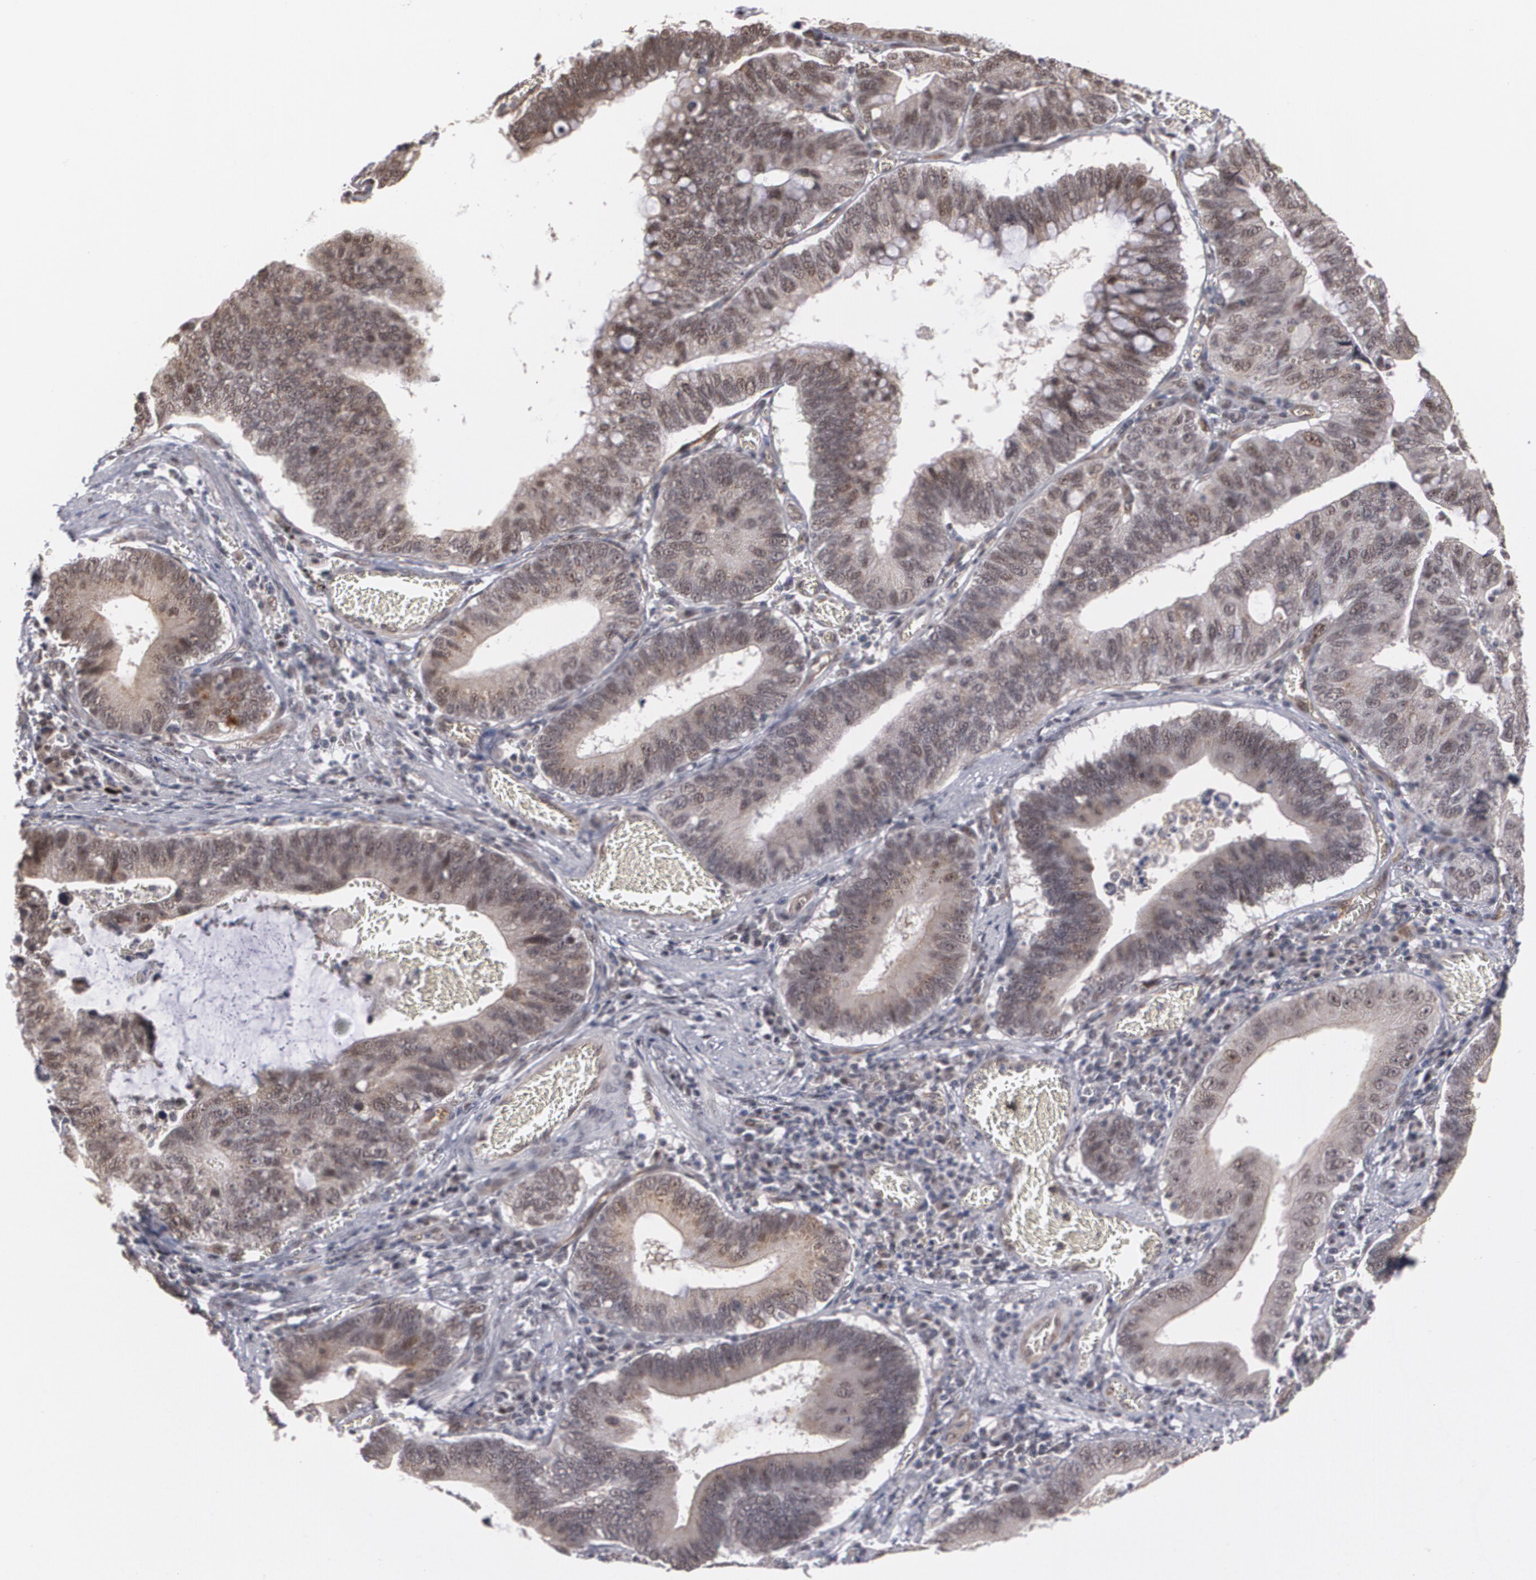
{"staining": {"intensity": "weak", "quantity": "25%-75%", "location": "cytoplasmic/membranous,nuclear"}, "tissue": "stomach cancer", "cell_type": "Tumor cells", "image_type": "cancer", "snomed": [{"axis": "morphology", "description": "Adenocarcinoma, NOS"}, {"axis": "topography", "description": "Stomach"}, {"axis": "topography", "description": "Gastric cardia"}], "caption": "This micrograph reveals IHC staining of stomach adenocarcinoma, with low weak cytoplasmic/membranous and nuclear expression in approximately 25%-75% of tumor cells.", "gene": "ZNF75A", "patient": {"sex": "male", "age": 59}}